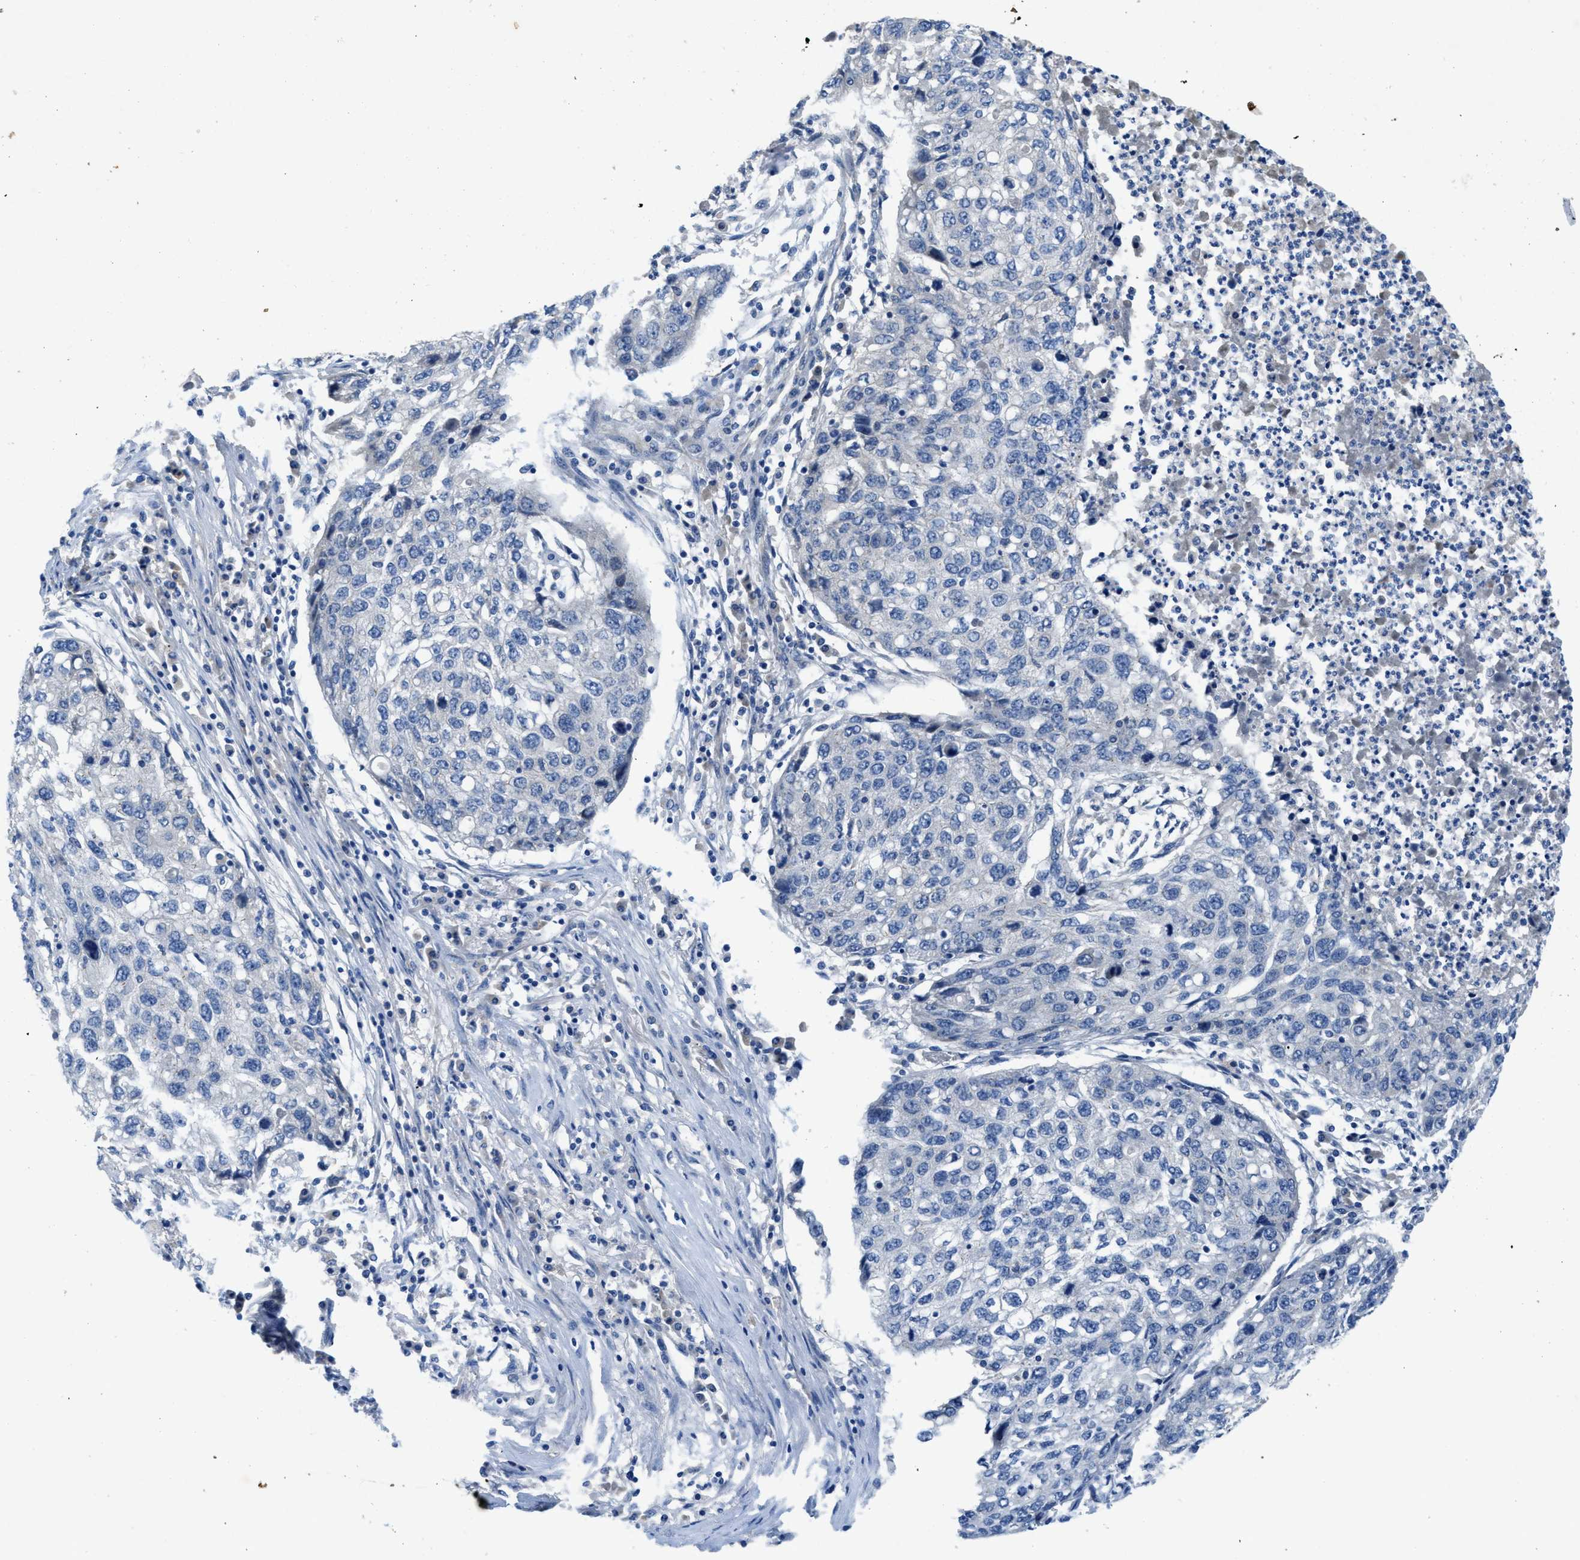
{"staining": {"intensity": "negative", "quantity": "none", "location": "none"}, "tissue": "lung cancer", "cell_type": "Tumor cells", "image_type": "cancer", "snomed": [{"axis": "morphology", "description": "Squamous cell carcinoma, NOS"}, {"axis": "topography", "description": "Lung"}], "caption": "Immunohistochemistry (IHC) of squamous cell carcinoma (lung) exhibits no positivity in tumor cells.", "gene": "RIPK2", "patient": {"sex": "female", "age": 63}}